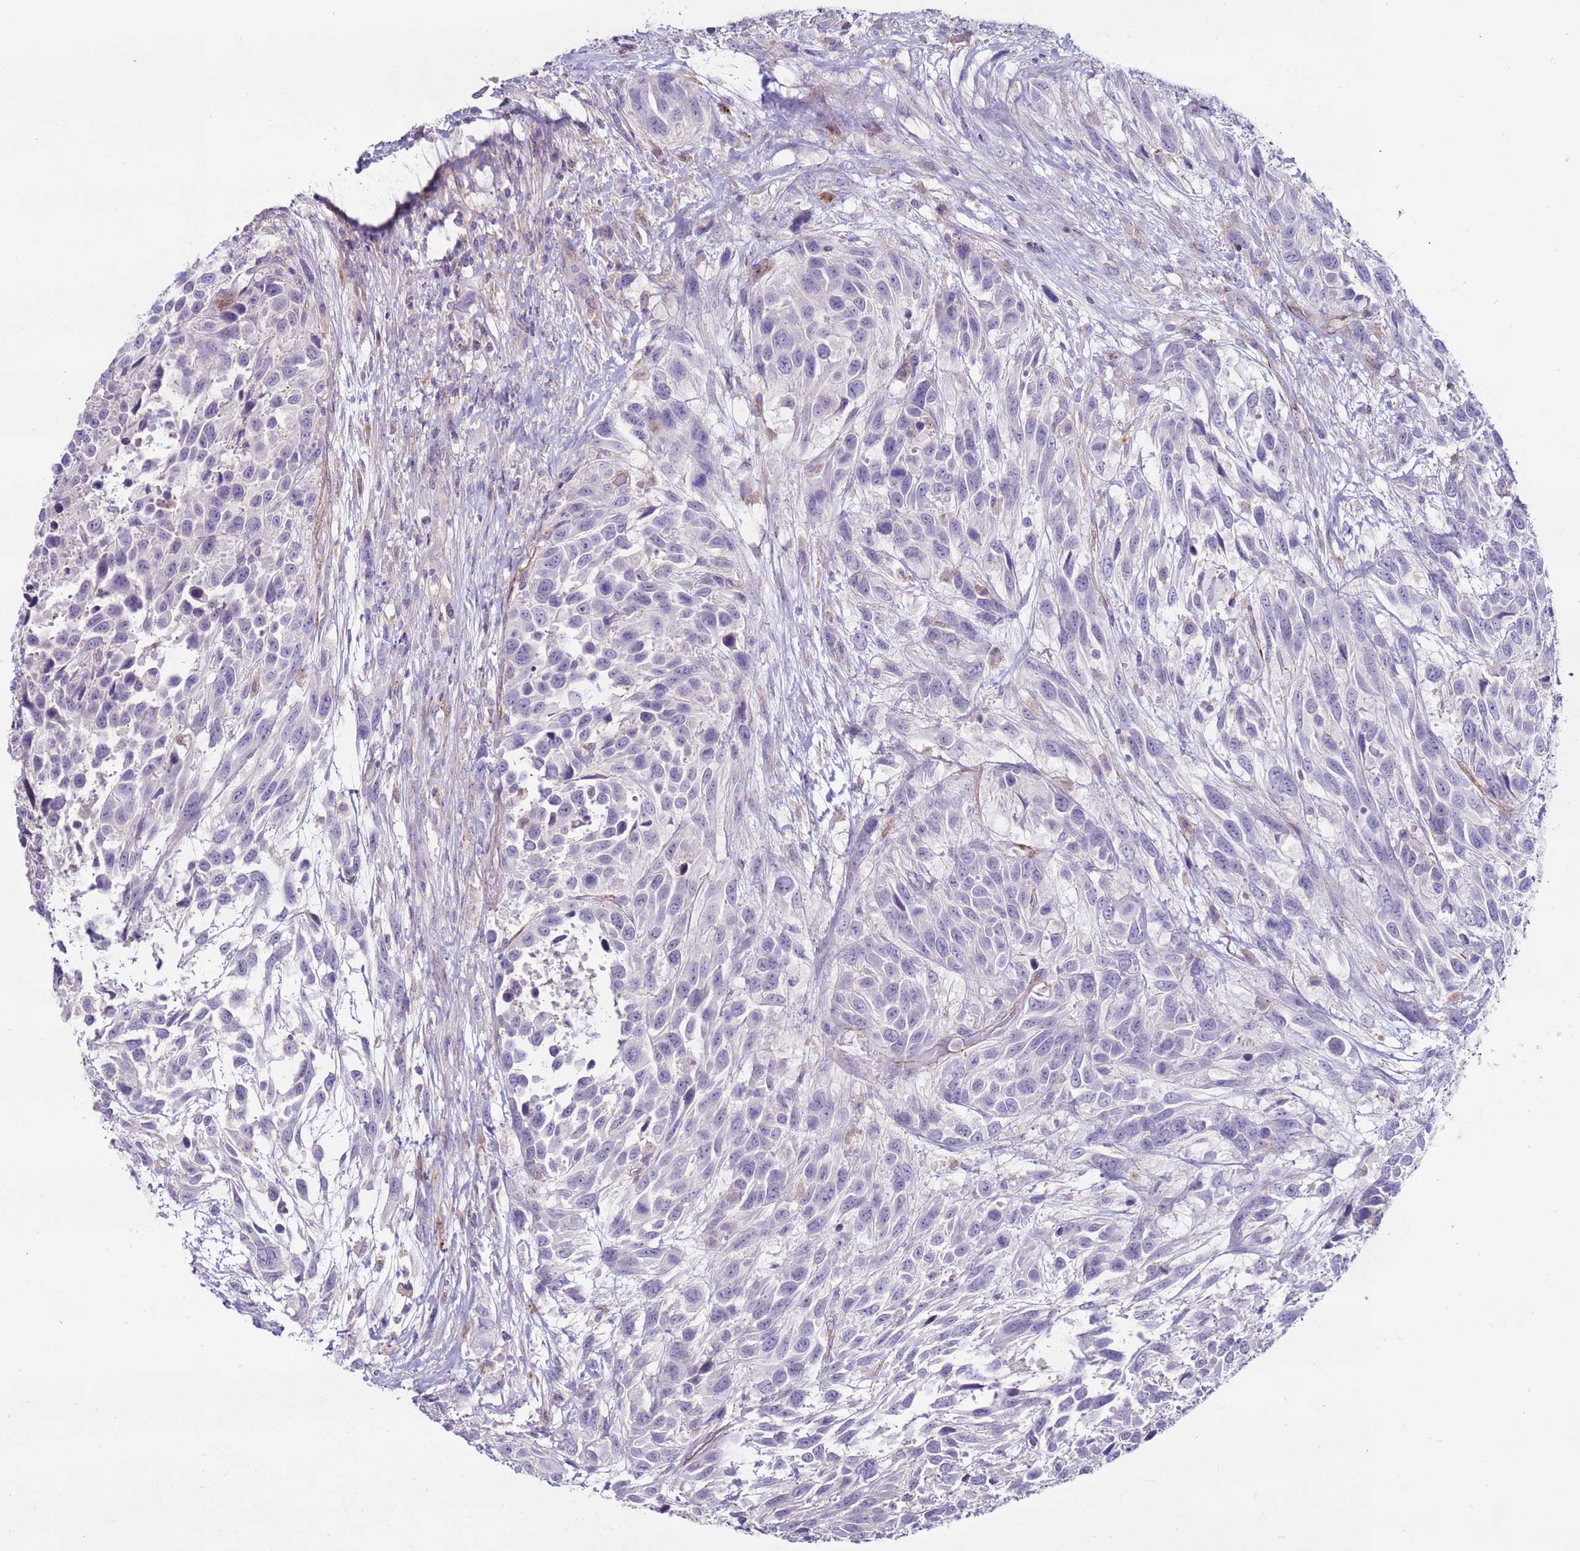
{"staining": {"intensity": "negative", "quantity": "none", "location": "none"}, "tissue": "urothelial cancer", "cell_type": "Tumor cells", "image_type": "cancer", "snomed": [{"axis": "morphology", "description": "Urothelial carcinoma, High grade"}, {"axis": "topography", "description": "Urinary bladder"}], "caption": "A high-resolution histopathology image shows immunohistochemistry (IHC) staining of urothelial cancer, which displays no significant positivity in tumor cells.", "gene": "CLEC4M", "patient": {"sex": "female", "age": 70}}